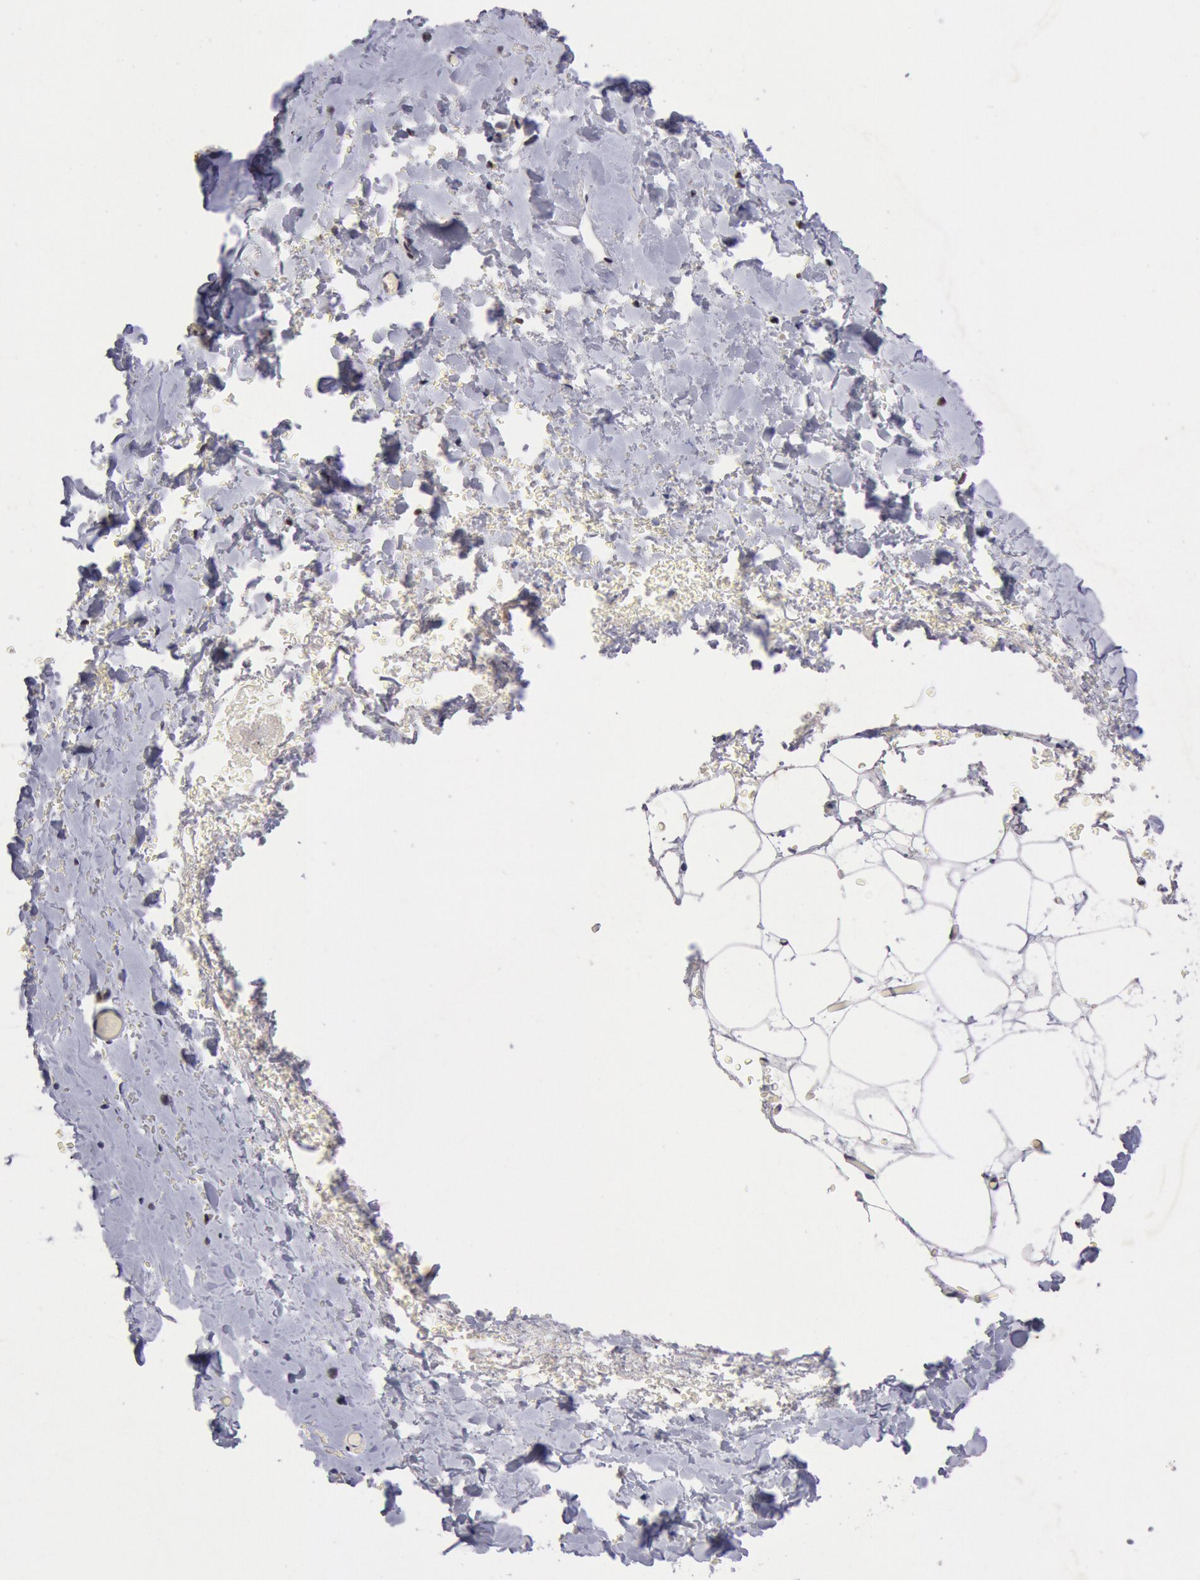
{"staining": {"intensity": "moderate", "quantity": ">75%", "location": "nuclear"}, "tissue": "breast", "cell_type": "Adipocytes", "image_type": "normal", "snomed": [{"axis": "morphology", "description": "Normal tissue, NOS"}, {"axis": "topography", "description": "Breast"}], "caption": "Breast stained for a protein demonstrates moderate nuclear positivity in adipocytes. (Brightfield microscopy of DAB IHC at high magnification).", "gene": "CDKN2B", "patient": {"sex": "female", "age": 75}}